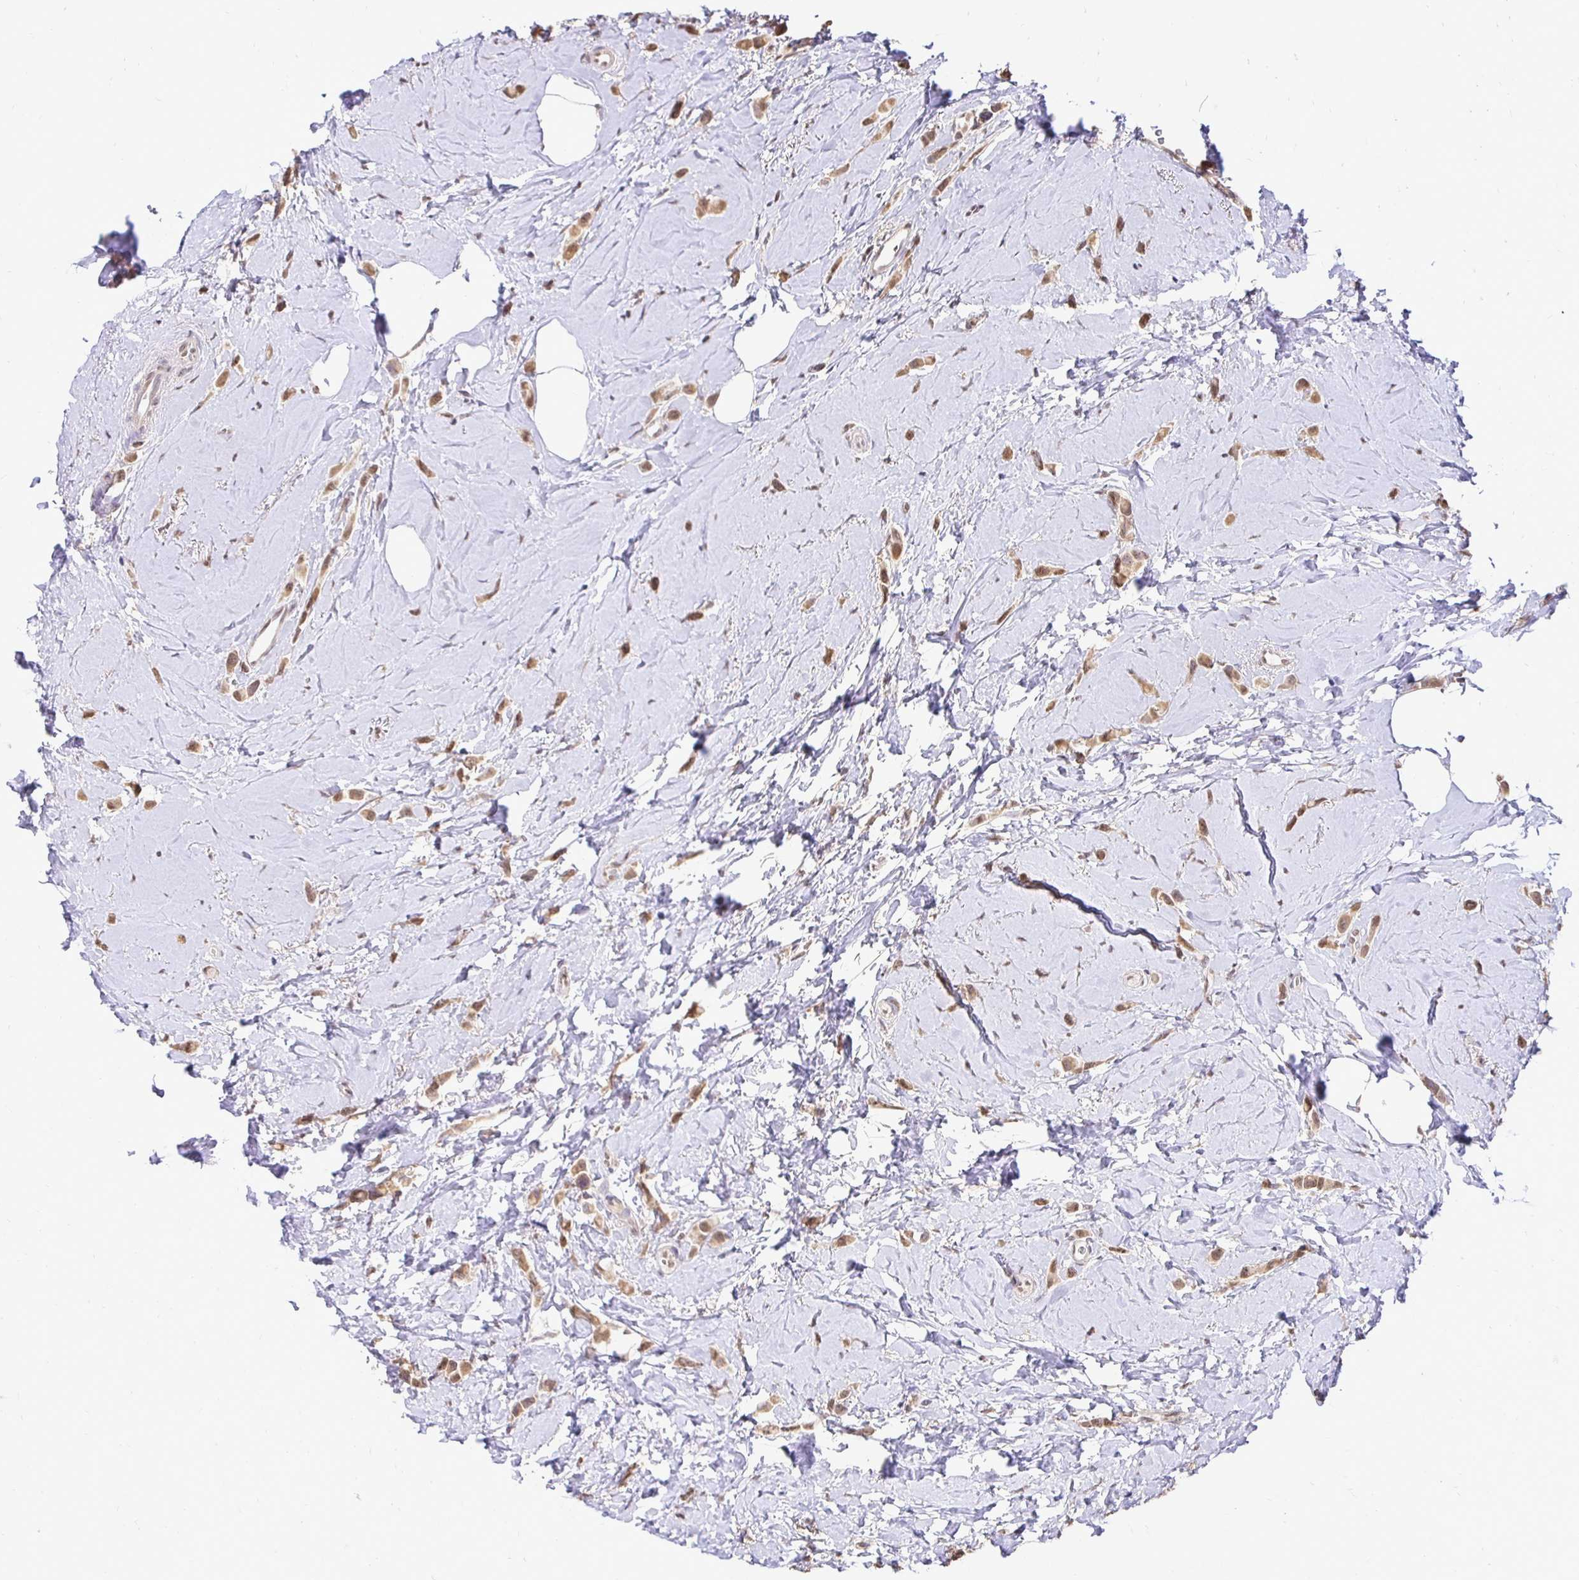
{"staining": {"intensity": "moderate", "quantity": ">75%", "location": "cytoplasmic/membranous,nuclear"}, "tissue": "breast cancer", "cell_type": "Tumor cells", "image_type": "cancer", "snomed": [{"axis": "morphology", "description": "Lobular carcinoma"}, {"axis": "topography", "description": "Breast"}], "caption": "Immunohistochemical staining of breast cancer (lobular carcinoma) demonstrates medium levels of moderate cytoplasmic/membranous and nuclear protein positivity in approximately >75% of tumor cells. (brown staining indicates protein expression, while blue staining denotes nuclei).", "gene": "RHEBL1", "patient": {"sex": "female", "age": 66}}